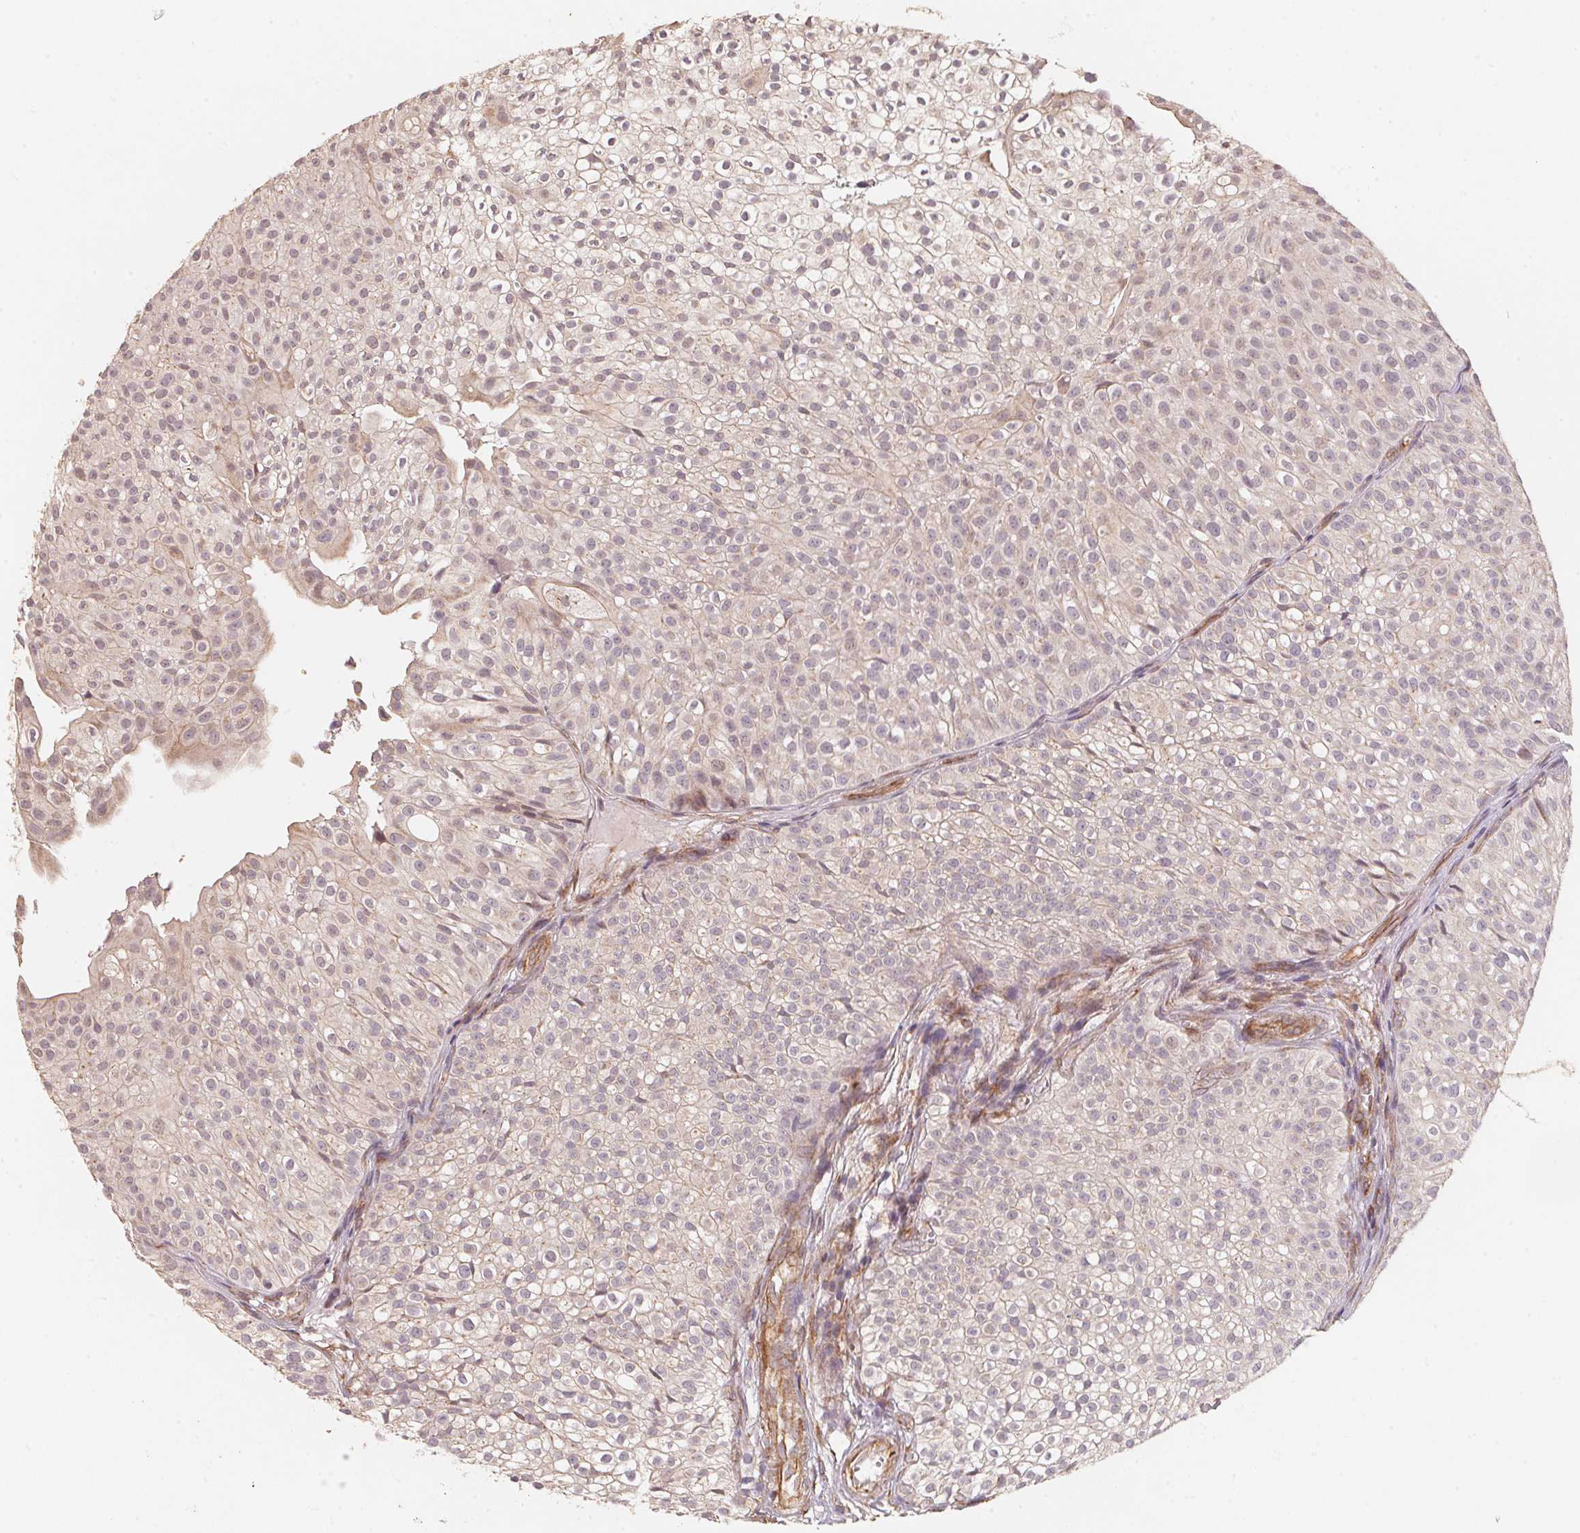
{"staining": {"intensity": "weak", "quantity": "<25%", "location": "cytoplasmic/membranous"}, "tissue": "urothelial cancer", "cell_type": "Tumor cells", "image_type": "cancer", "snomed": [{"axis": "morphology", "description": "Urothelial carcinoma, Low grade"}, {"axis": "topography", "description": "Urinary bladder"}], "caption": "DAB immunohistochemical staining of urothelial cancer demonstrates no significant positivity in tumor cells.", "gene": "TSPAN12", "patient": {"sex": "male", "age": 70}}